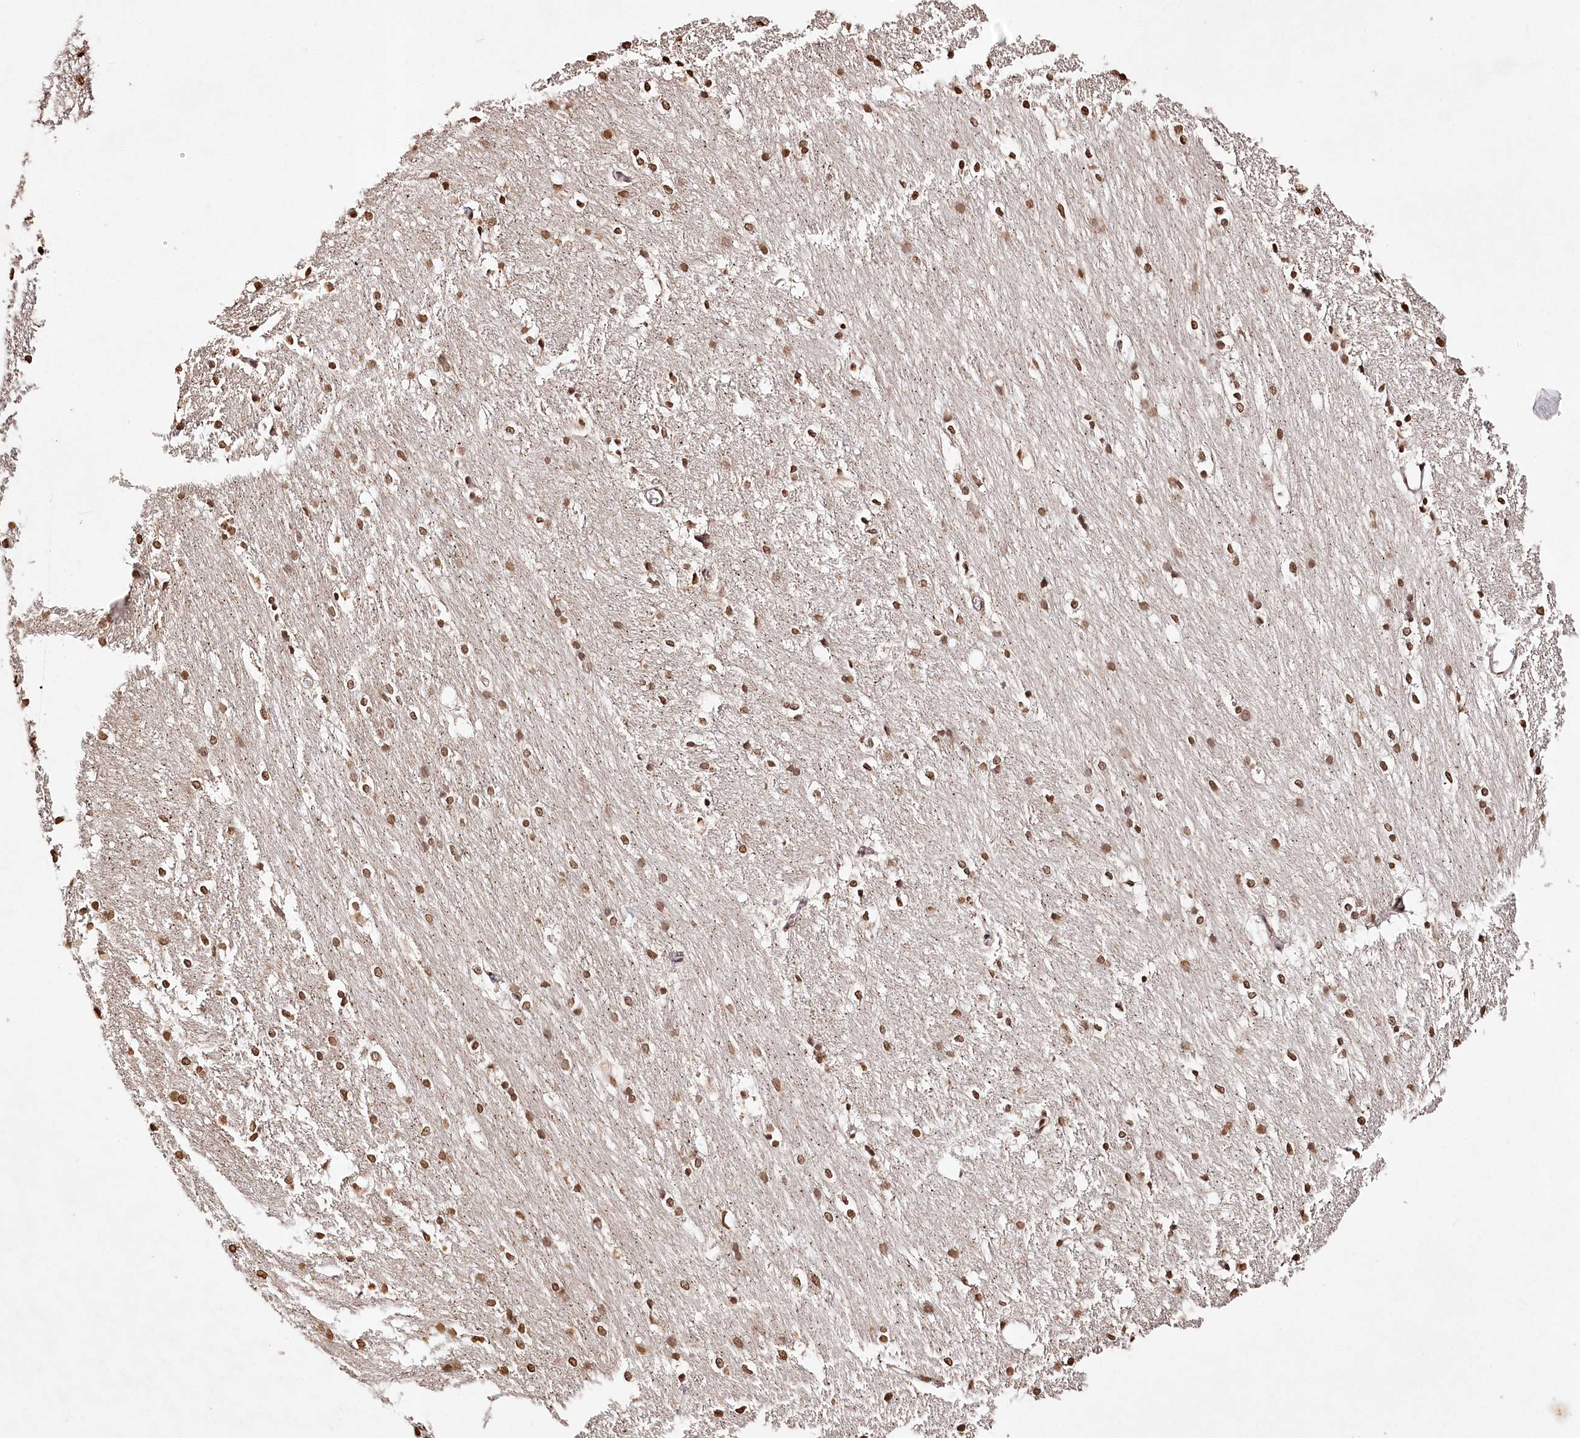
{"staining": {"intensity": "moderate", "quantity": ">75%", "location": "nuclear"}, "tissue": "caudate", "cell_type": "Glial cells", "image_type": "normal", "snomed": [{"axis": "morphology", "description": "Normal tissue, NOS"}, {"axis": "topography", "description": "Lateral ventricle wall"}], "caption": "Protein analysis of benign caudate reveals moderate nuclear staining in about >75% of glial cells.", "gene": "DMXL1", "patient": {"sex": "female", "age": 19}}